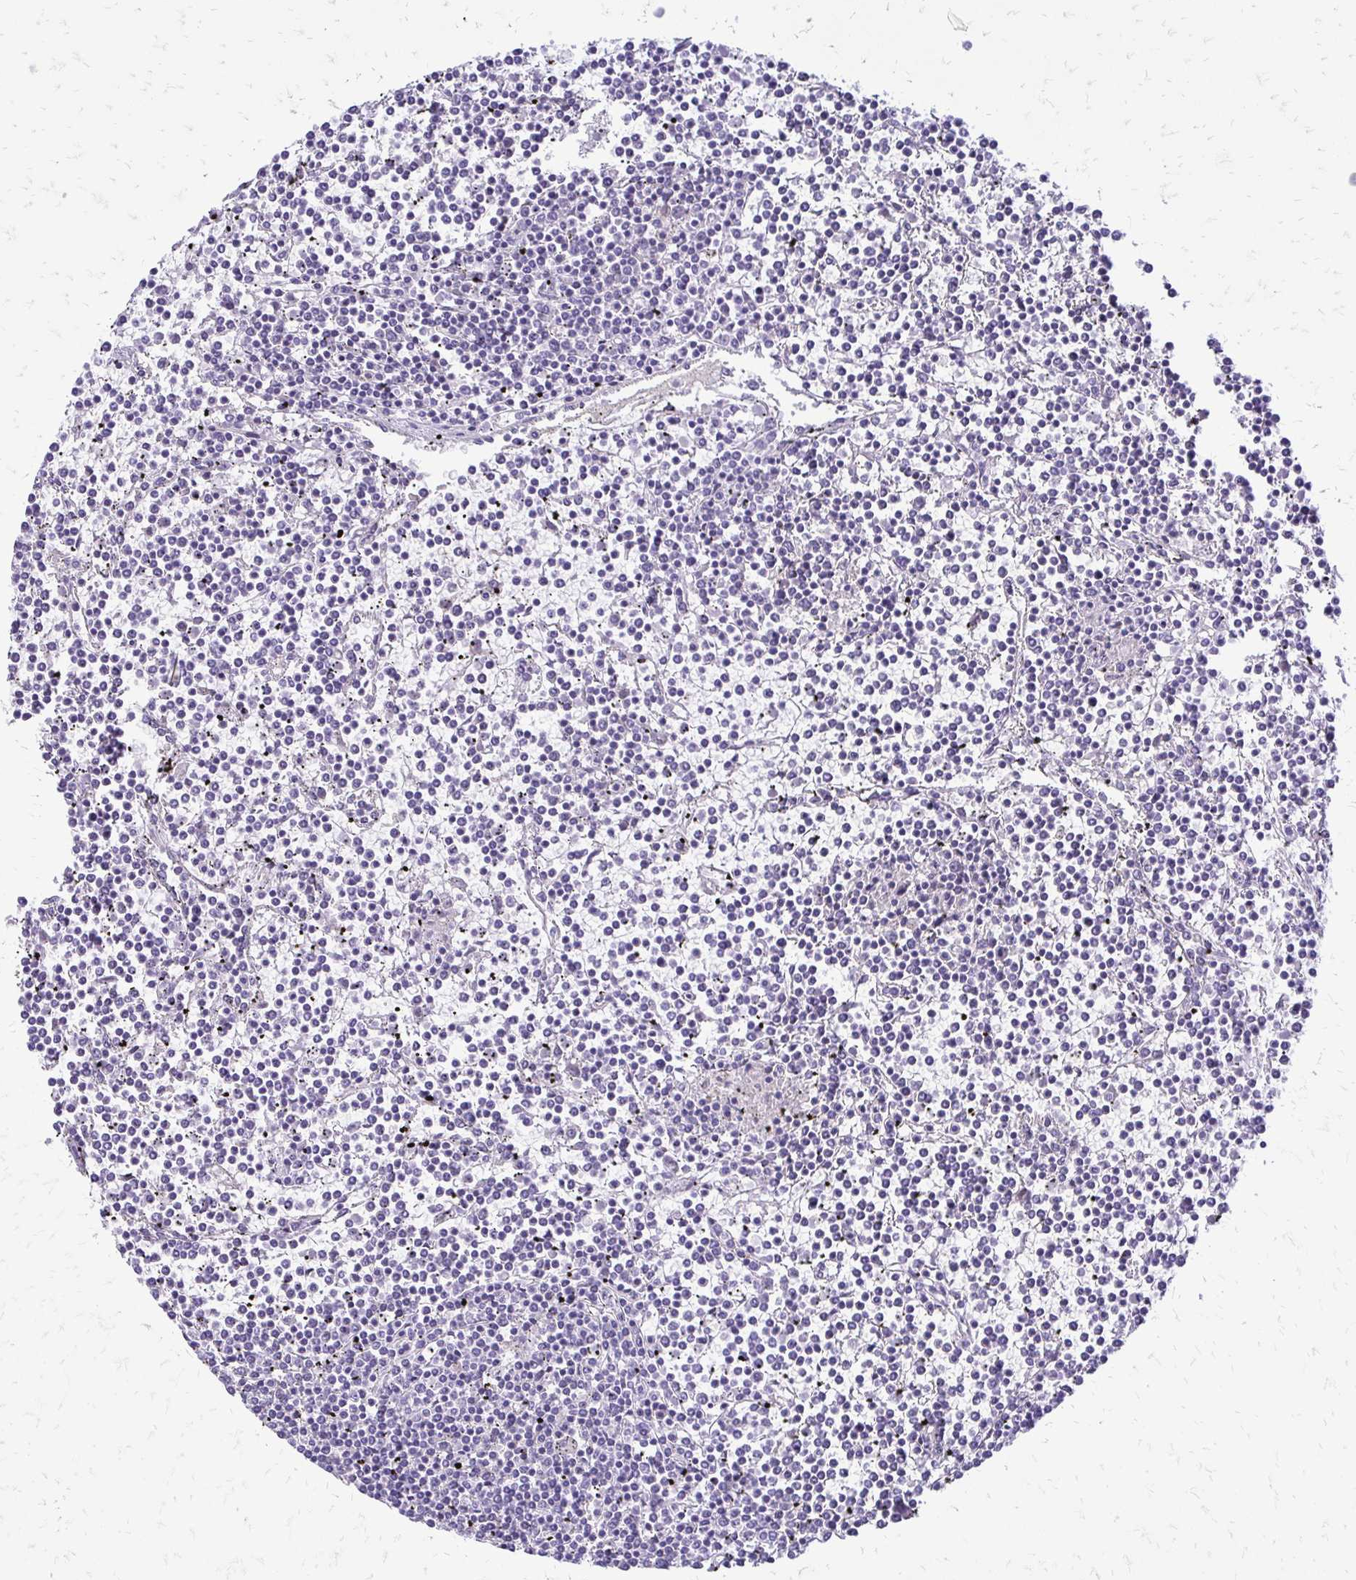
{"staining": {"intensity": "negative", "quantity": "none", "location": "none"}, "tissue": "lymphoma", "cell_type": "Tumor cells", "image_type": "cancer", "snomed": [{"axis": "morphology", "description": "Malignant lymphoma, non-Hodgkin's type, Low grade"}, {"axis": "topography", "description": "Spleen"}], "caption": "High power microscopy histopathology image of an IHC image of lymphoma, revealing no significant expression in tumor cells.", "gene": "EPYC", "patient": {"sex": "female", "age": 19}}